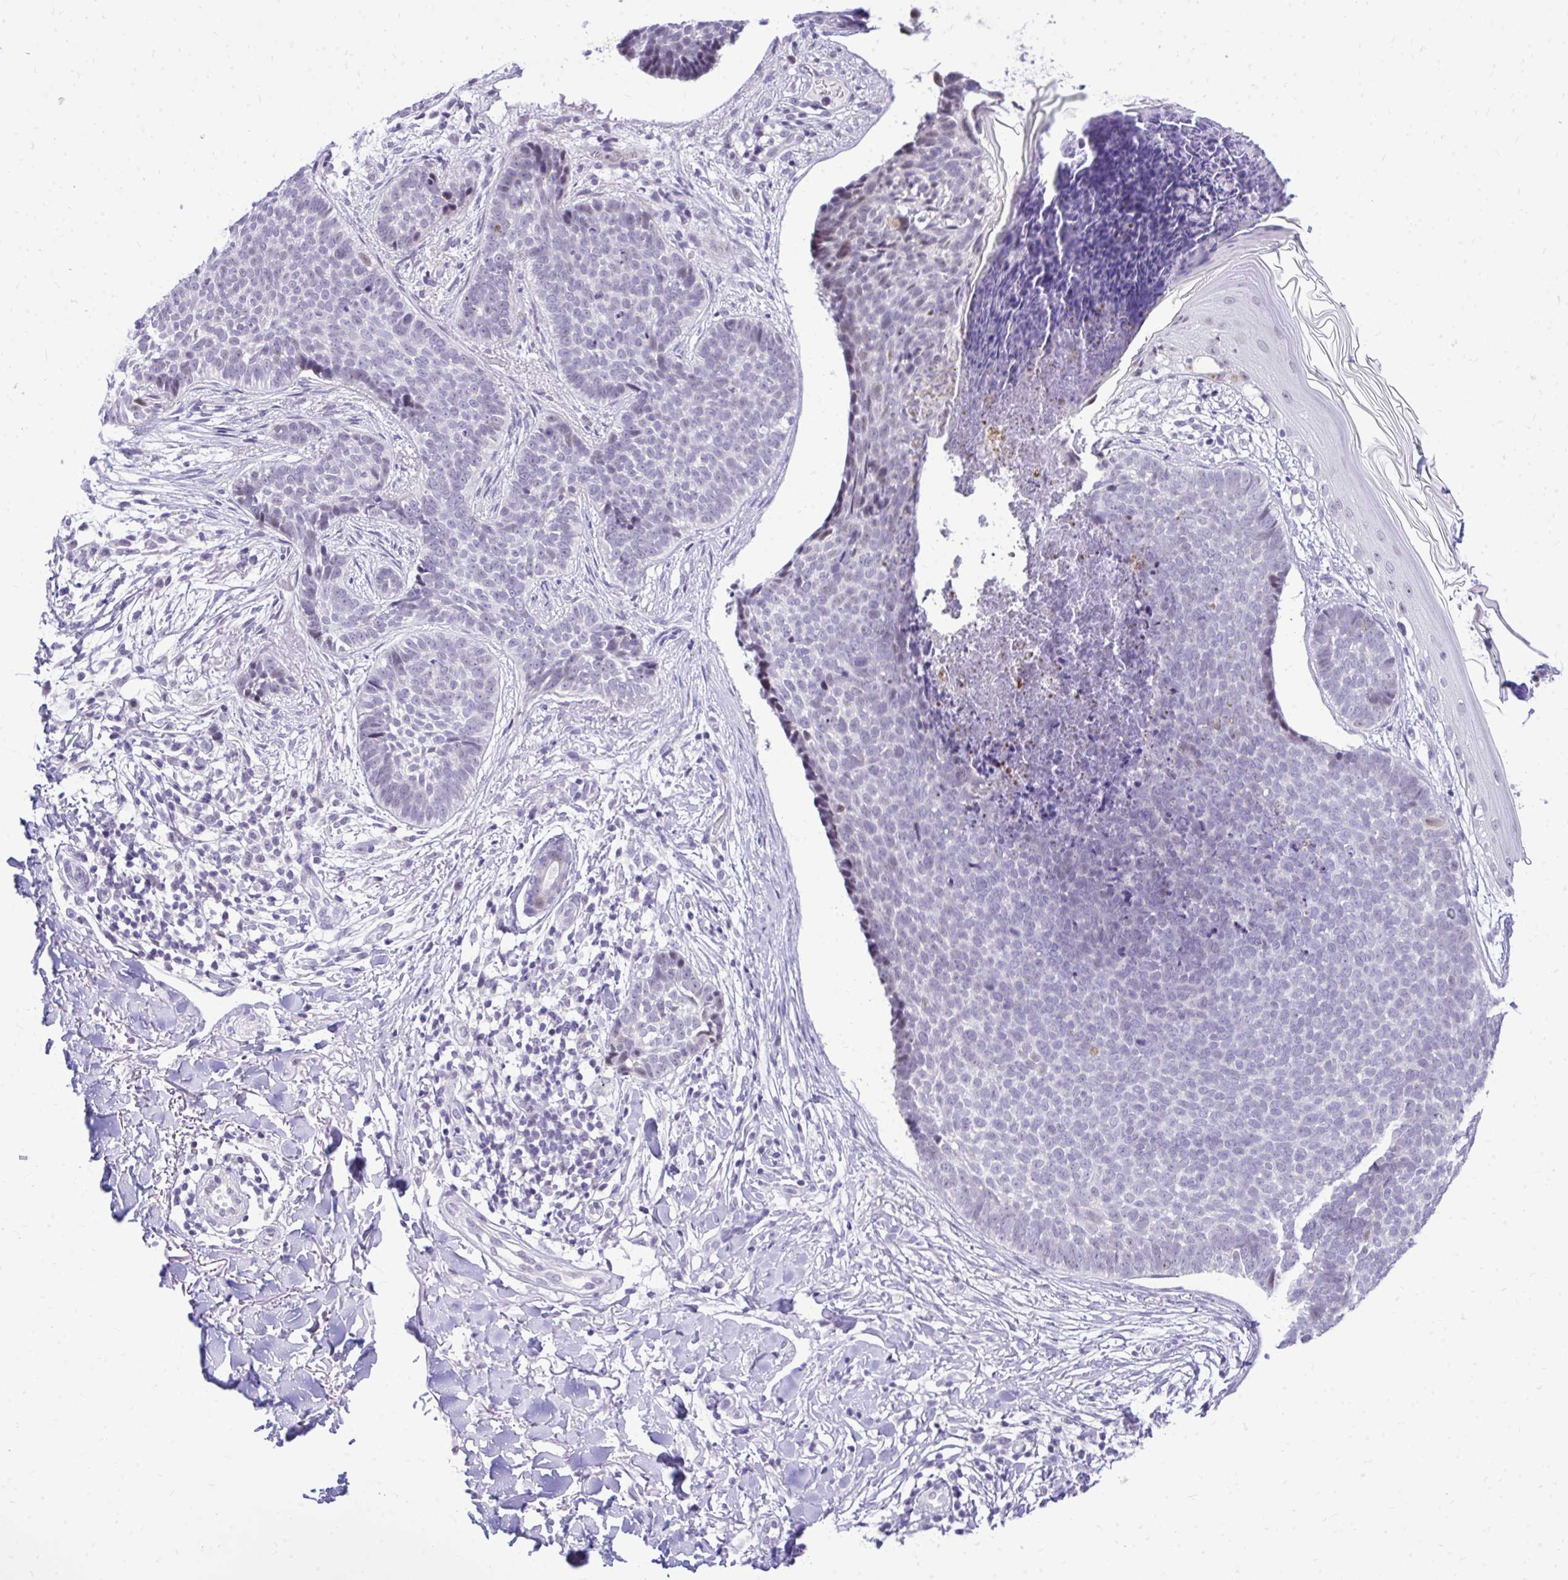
{"staining": {"intensity": "negative", "quantity": "none", "location": "none"}, "tissue": "skin cancer", "cell_type": "Tumor cells", "image_type": "cancer", "snomed": [{"axis": "morphology", "description": "Basal cell carcinoma"}, {"axis": "topography", "description": "Skin"}, {"axis": "topography", "description": "Skin of back"}], "caption": "Immunohistochemical staining of human skin cancer (basal cell carcinoma) demonstrates no significant positivity in tumor cells. (DAB immunohistochemistry (IHC) visualized using brightfield microscopy, high magnification).", "gene": "EID3", "patient": {"sex": "male", "age": 81}}